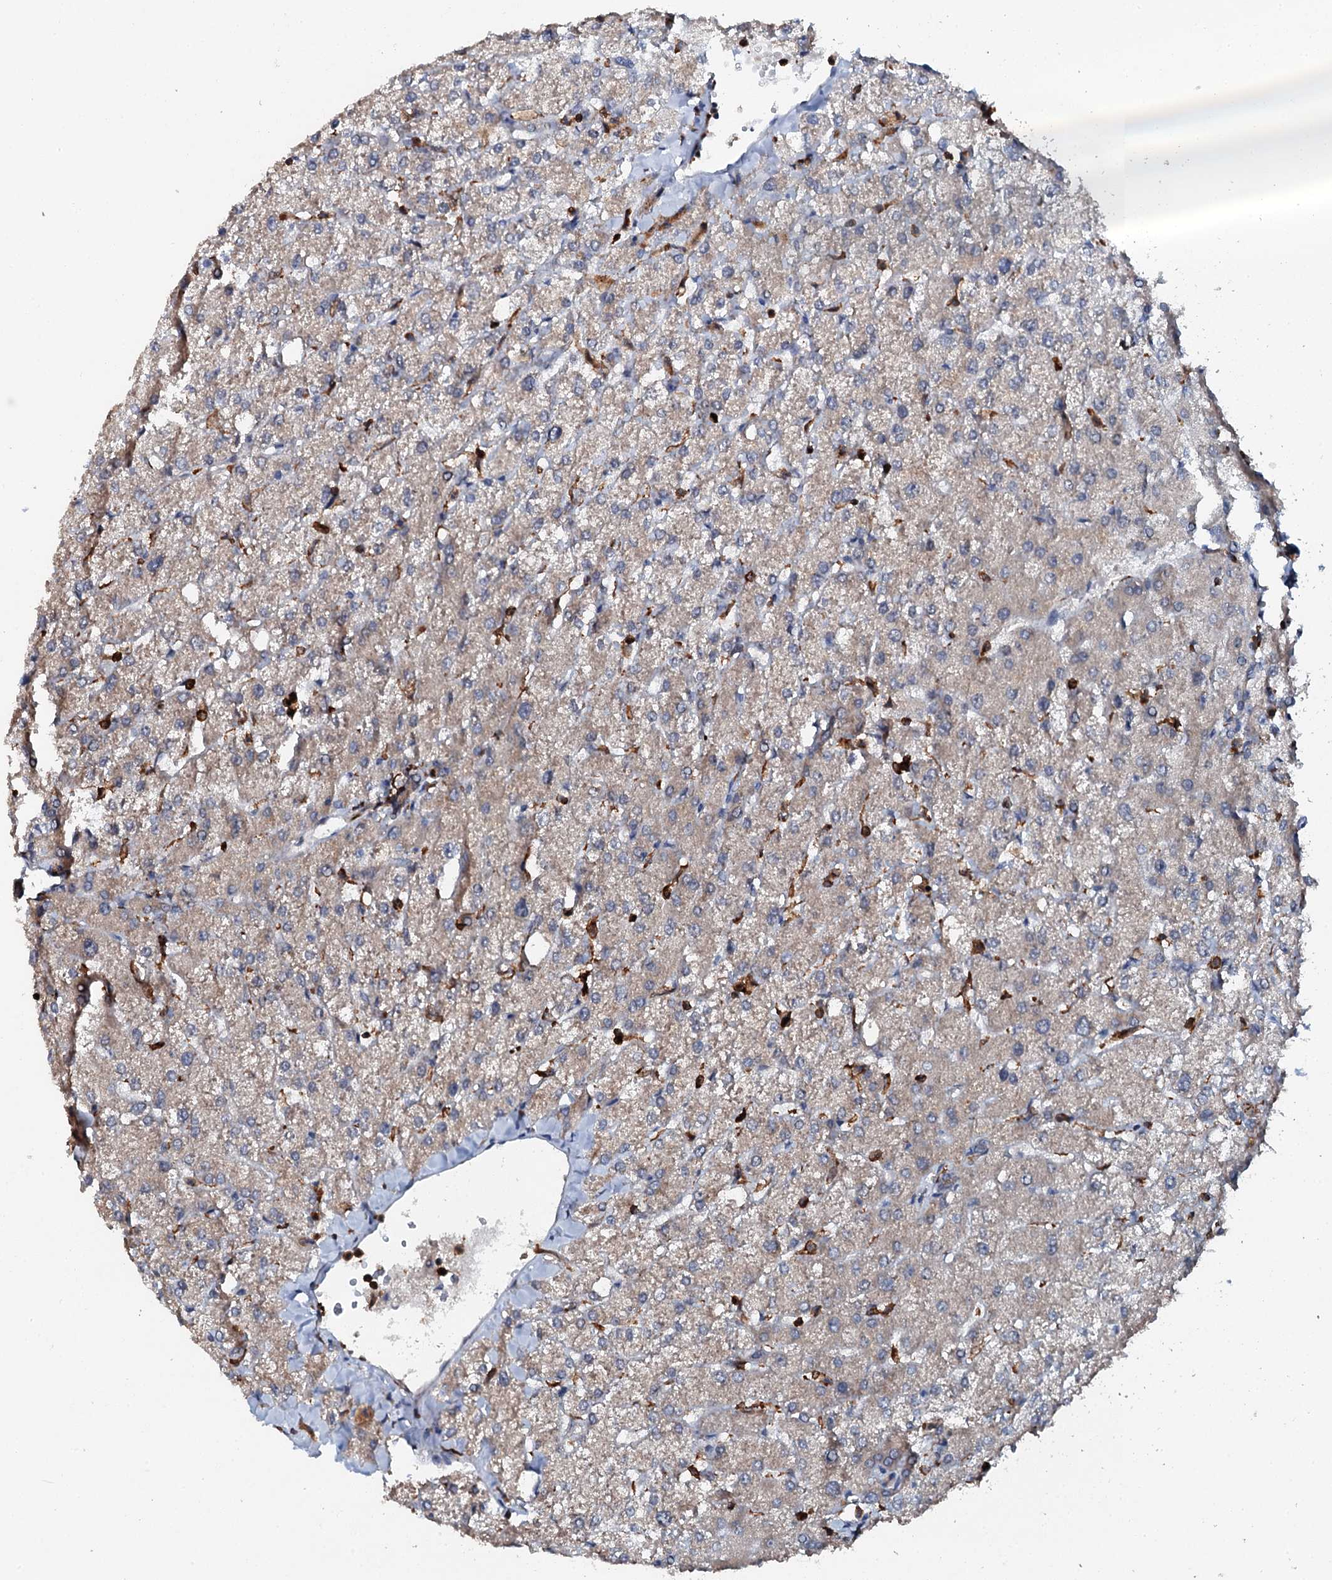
{"staining": {"intensity": "negative", "quantity": "none", "location": "none"}, "tissue": "liver", "cell_type": "Cholangiocytes", "image_type": "normal", "snomed": [{"axis": "morphology", "description": "Normal tissue, NOS"}, {"axis": "topography", "description": "Liver"}], "caption": "An immunohistochemistry (IHC) micrograph of benign liver is shown. There is no staining in cholangiocytes of liver.", "gene": "EDC4", "patient": {"sex": "female", "age": 54}}